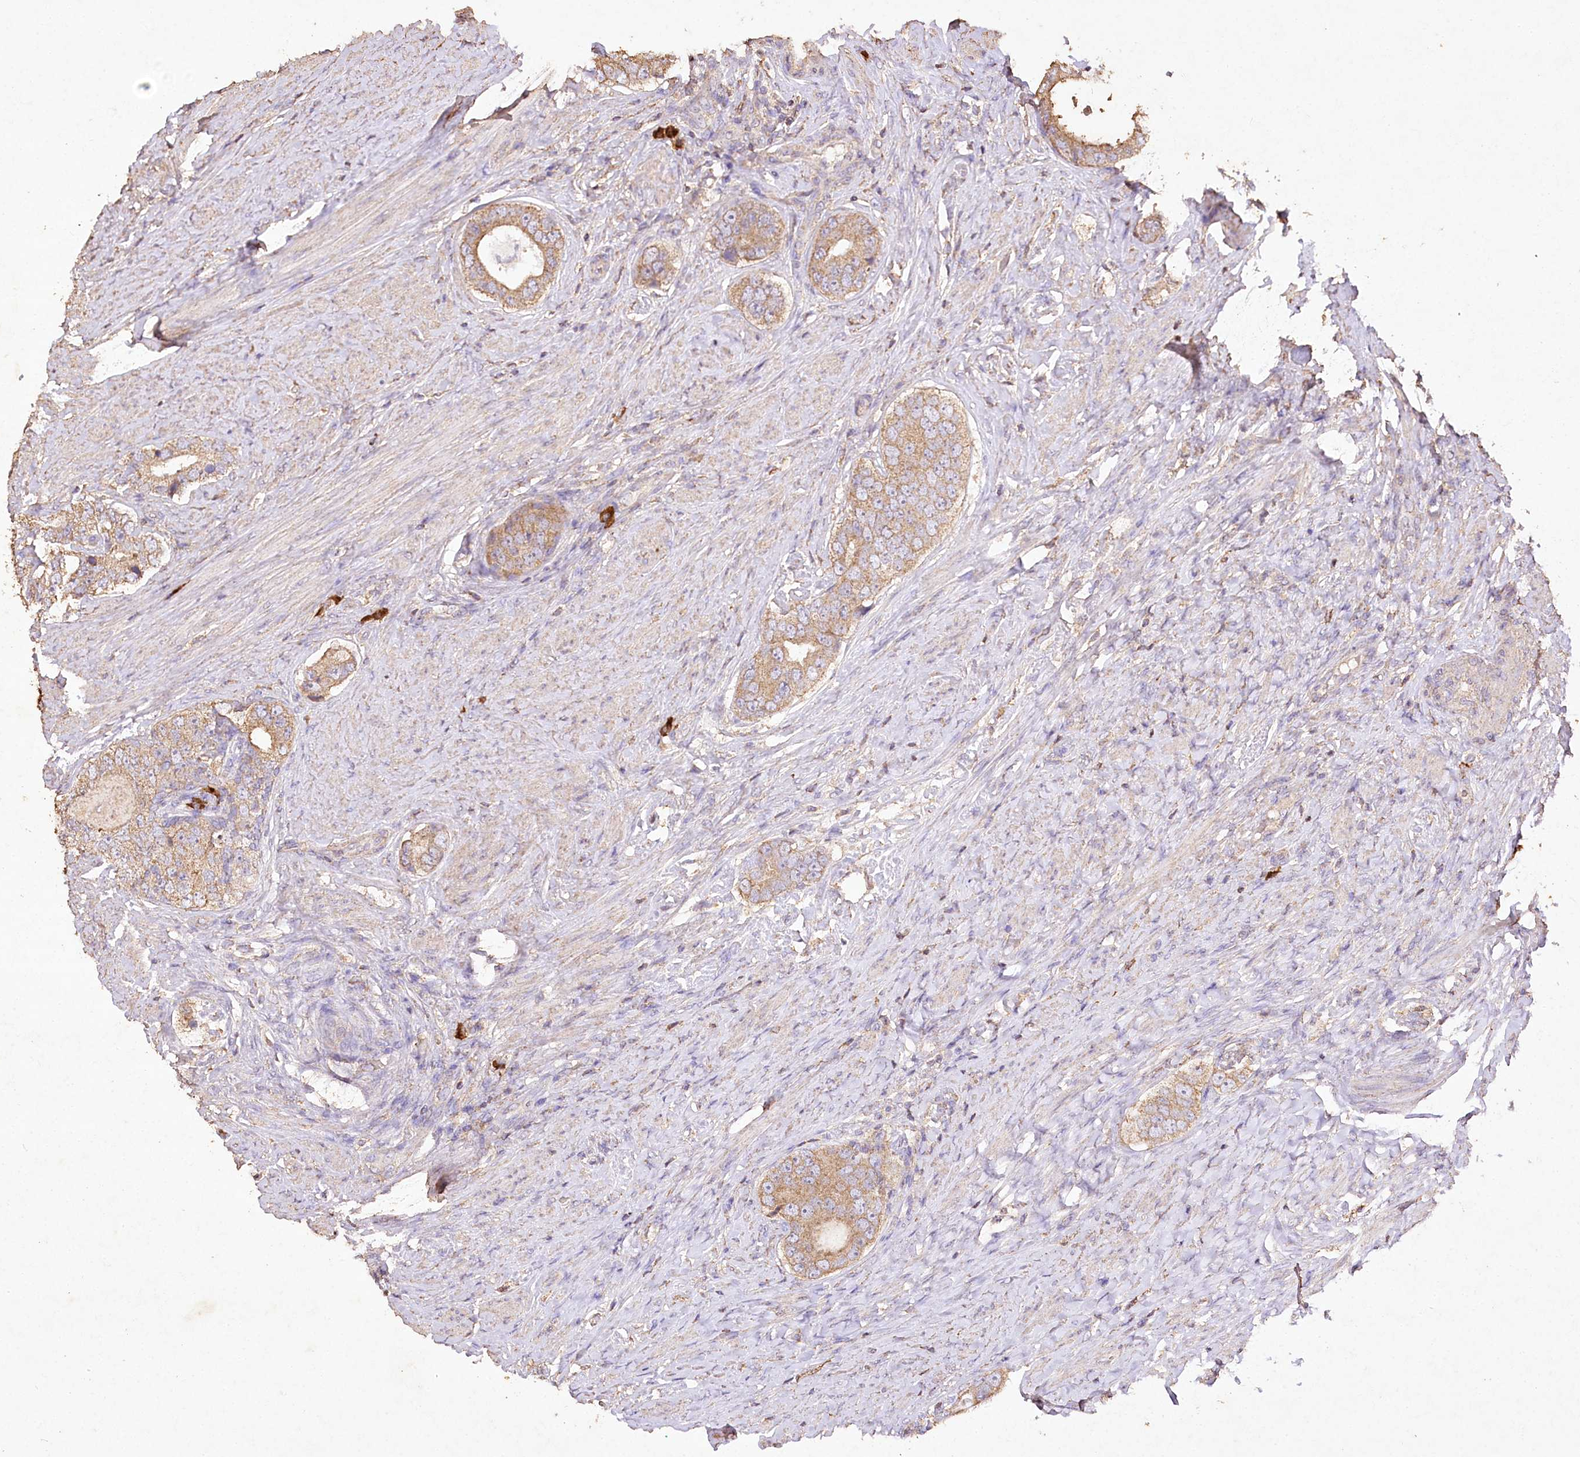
{"staining": {"intensity": "moderate", "quantity": ">75%", "location": "cytoplasmic/membranous"}, "tissue": "prostate cancer", "cell_type": "Tumor cells", "image_type": "cancer", "snomed": [{"axis": "morphology", "description": "Adenocarcinoma, High grade"}, {"axis": "topography", "description": "Prostate"}], "caption": "This micrograph exhibits prostate cancer (high-grade adenocarcinoma) stained with immunohistochemistry to label a protein in brown. The cytoplasmic/membranous of tumor cells show moderate positivity for the protein. Nuclei are counter-stained blue.", "gene": "IREB2", "patient": {"sex": "male", "age": 56}}